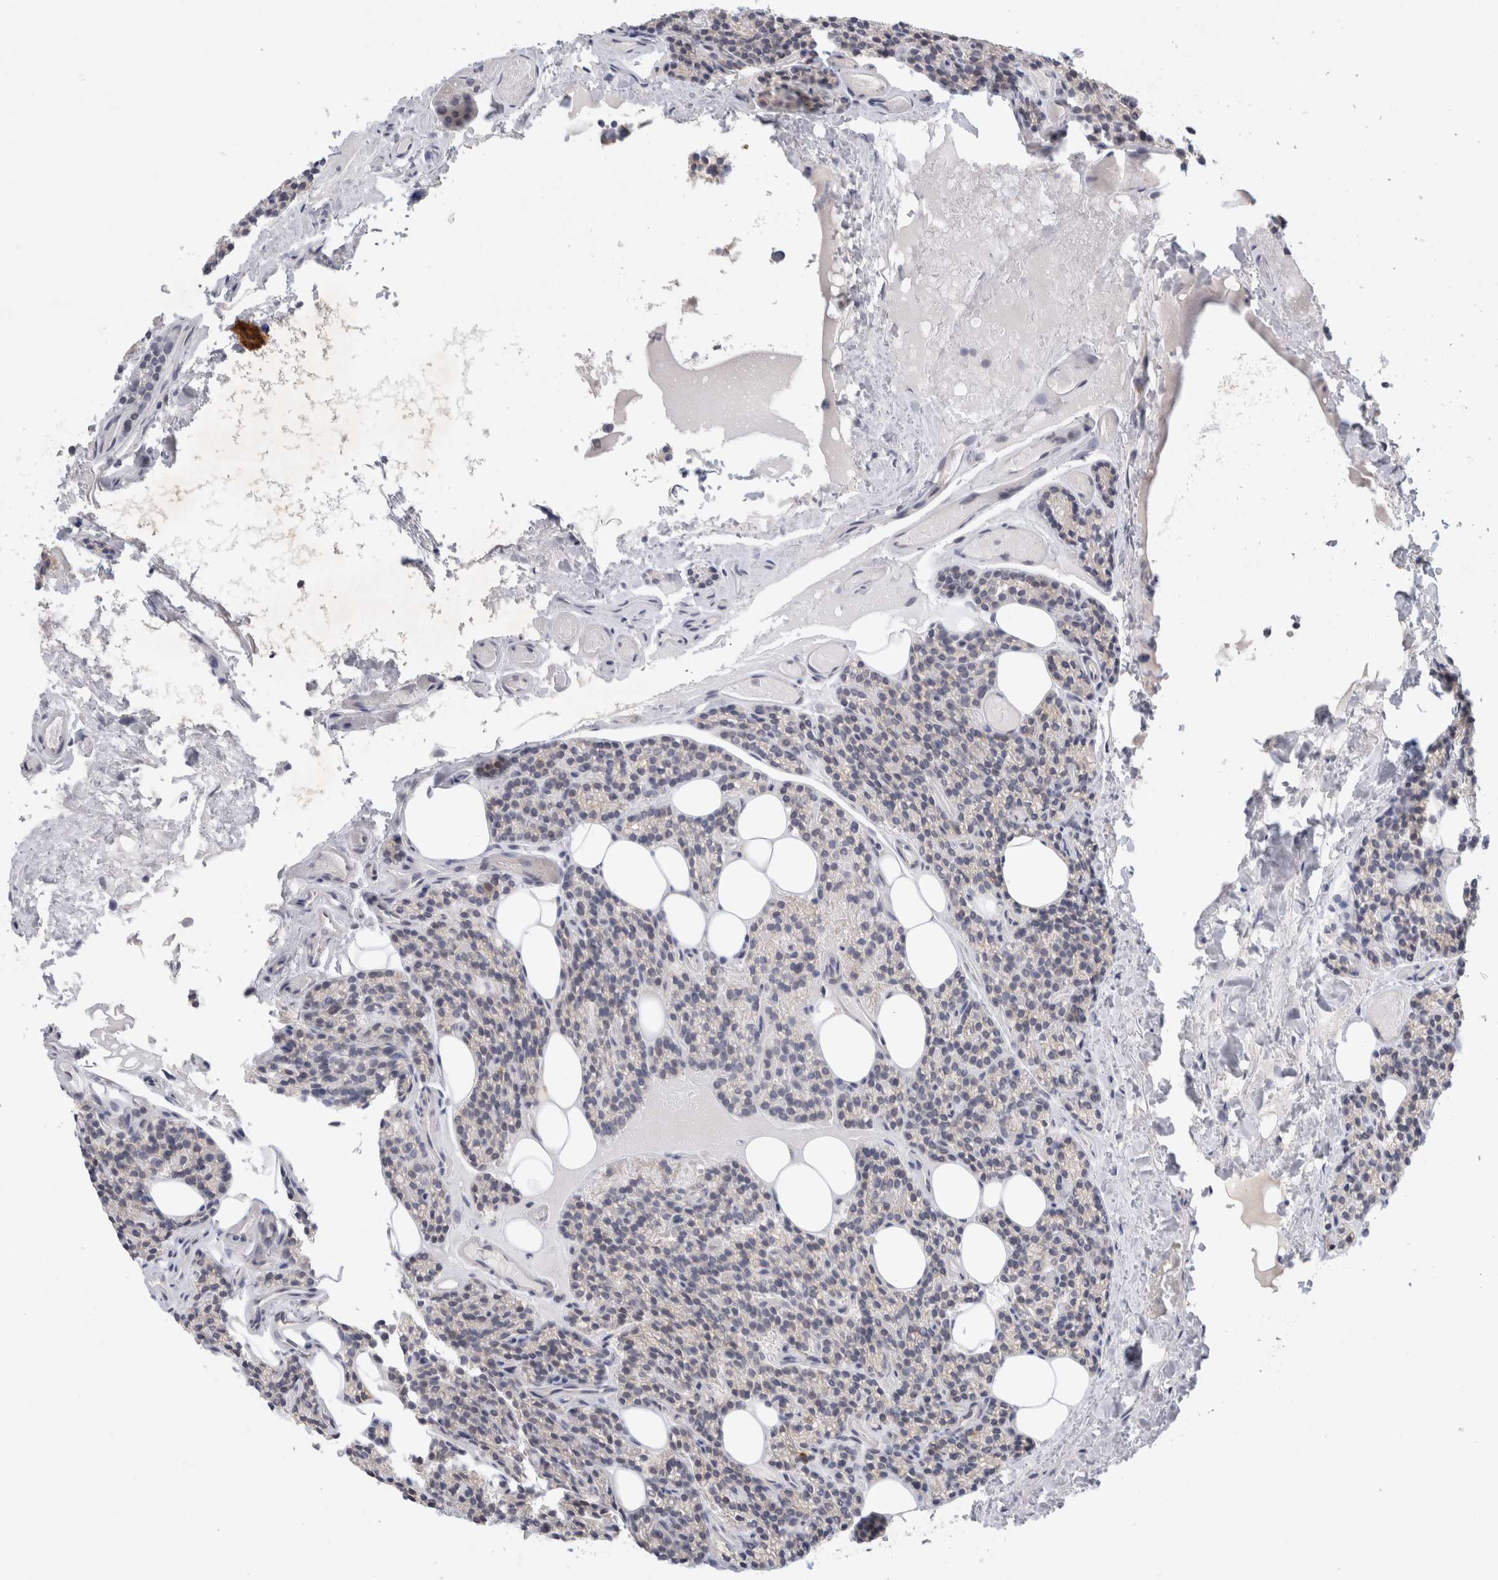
{"staining": {"intensity": "negative", "quantity": "none", "location": "none"}, "tissue": "parathyroid gland", "cell_type": "Glandular cells", "image_type": "normal", "snomed": [{"axis": "morphology", "description": "Normal tissue, NOS"}, {"axis": "topography", "description": "Parathyroid gland"}], "caption": "Parathyroid gland was stained to show a protein in brown. There is no significant expression in glandular cells.", "gene": "NEDD4L", "patient": {"sex": "female", "age": 85}}